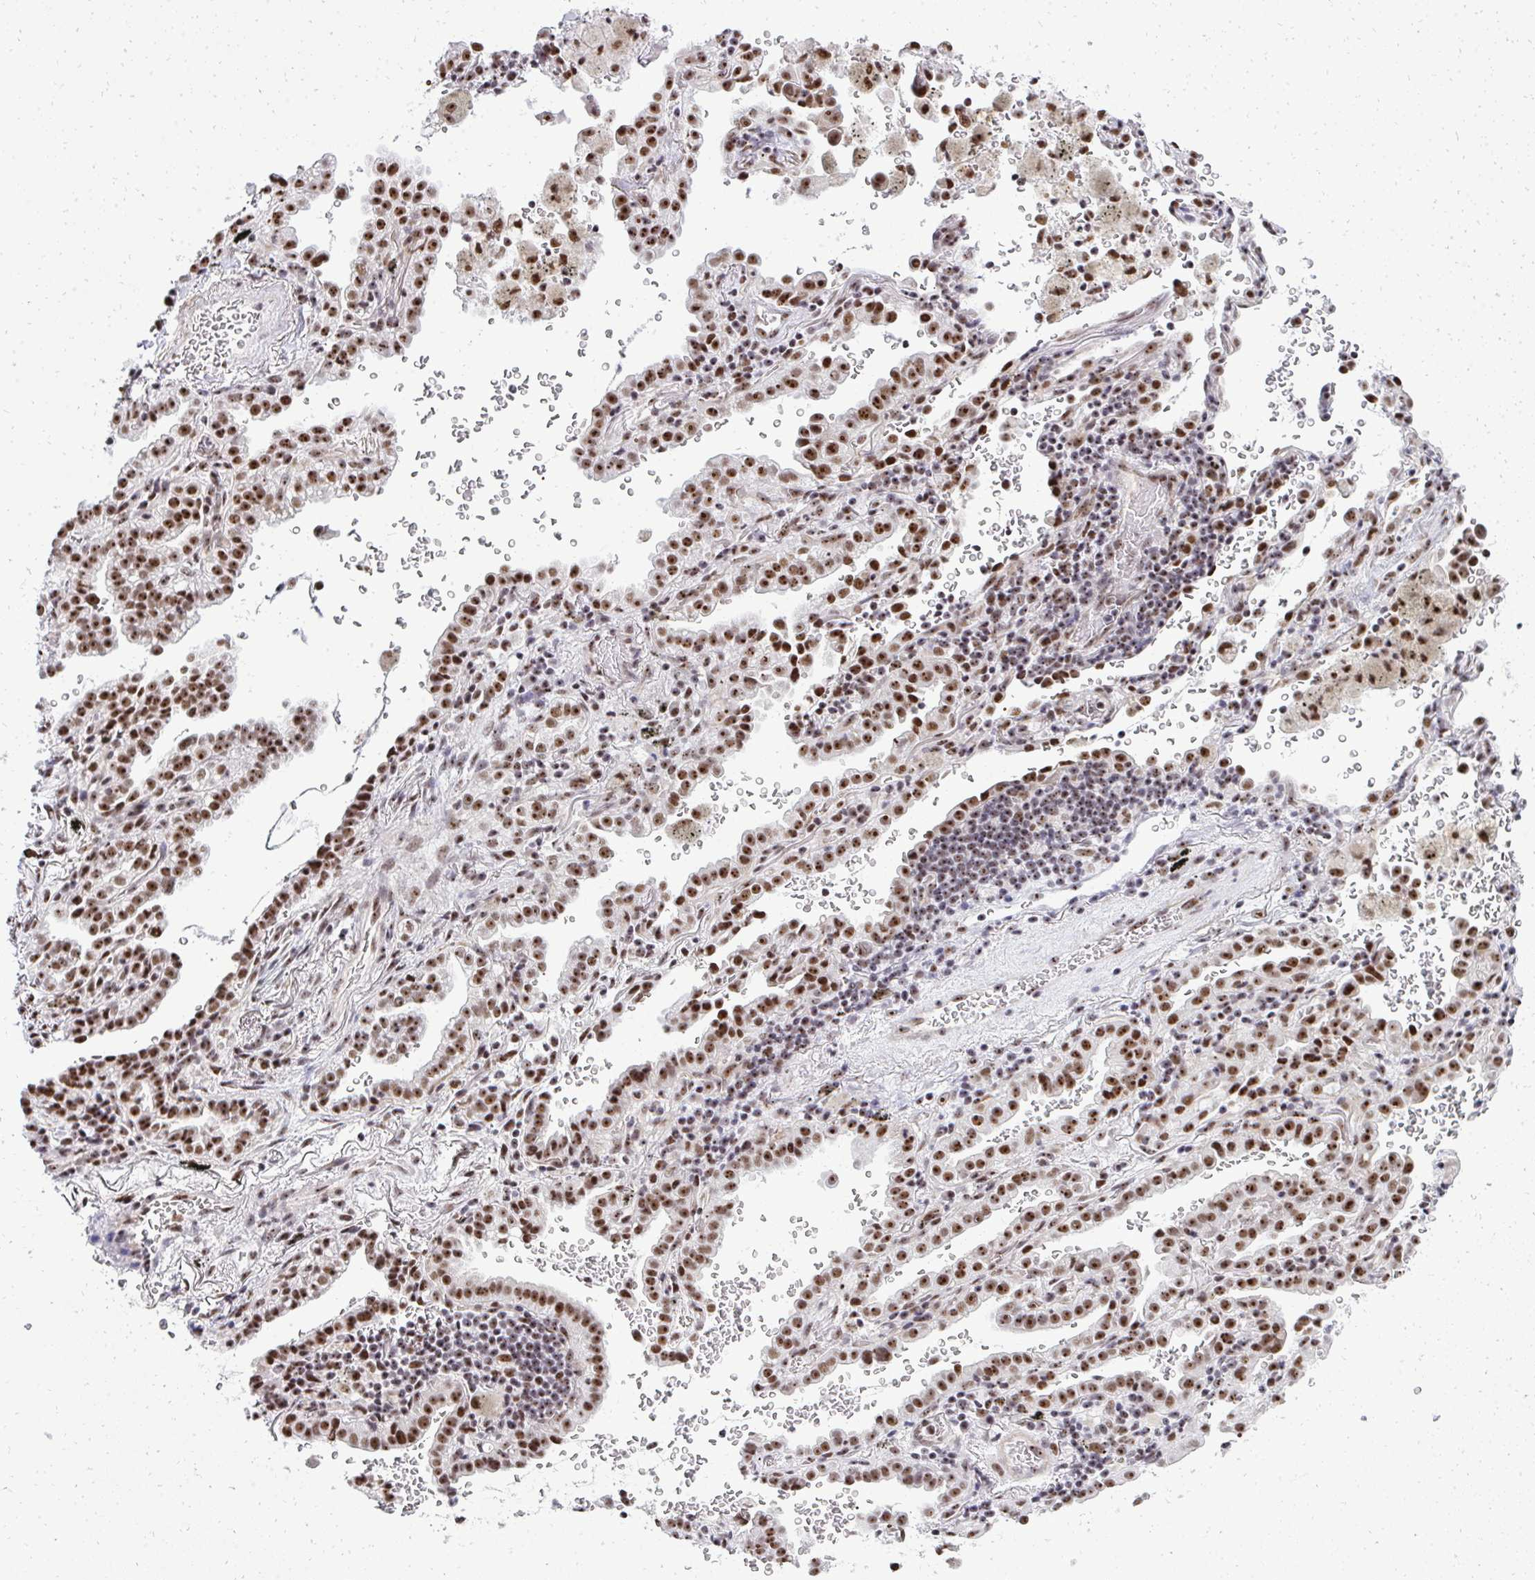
{"staining": {"intensity": "strong", "quantity": "25%-75%", "location": "nuclear"}, "tissue": "lung cancer", "cell_type": "Tumor cells", "image_type": "cancer", "snomed": [{"axis": "morphology", "description": "Adenocarcinoma, NOS"}, {"axis": "topography", "description": "Lymph node"}, {"axis": "topography", "description": "Lung"}], "caption": "Strong nuclear positivity is seen in about 25%-75% of tumor cells in lung cancer.", "gene": "SIRT7", "patient": {"sex": "male", "age": 66}}